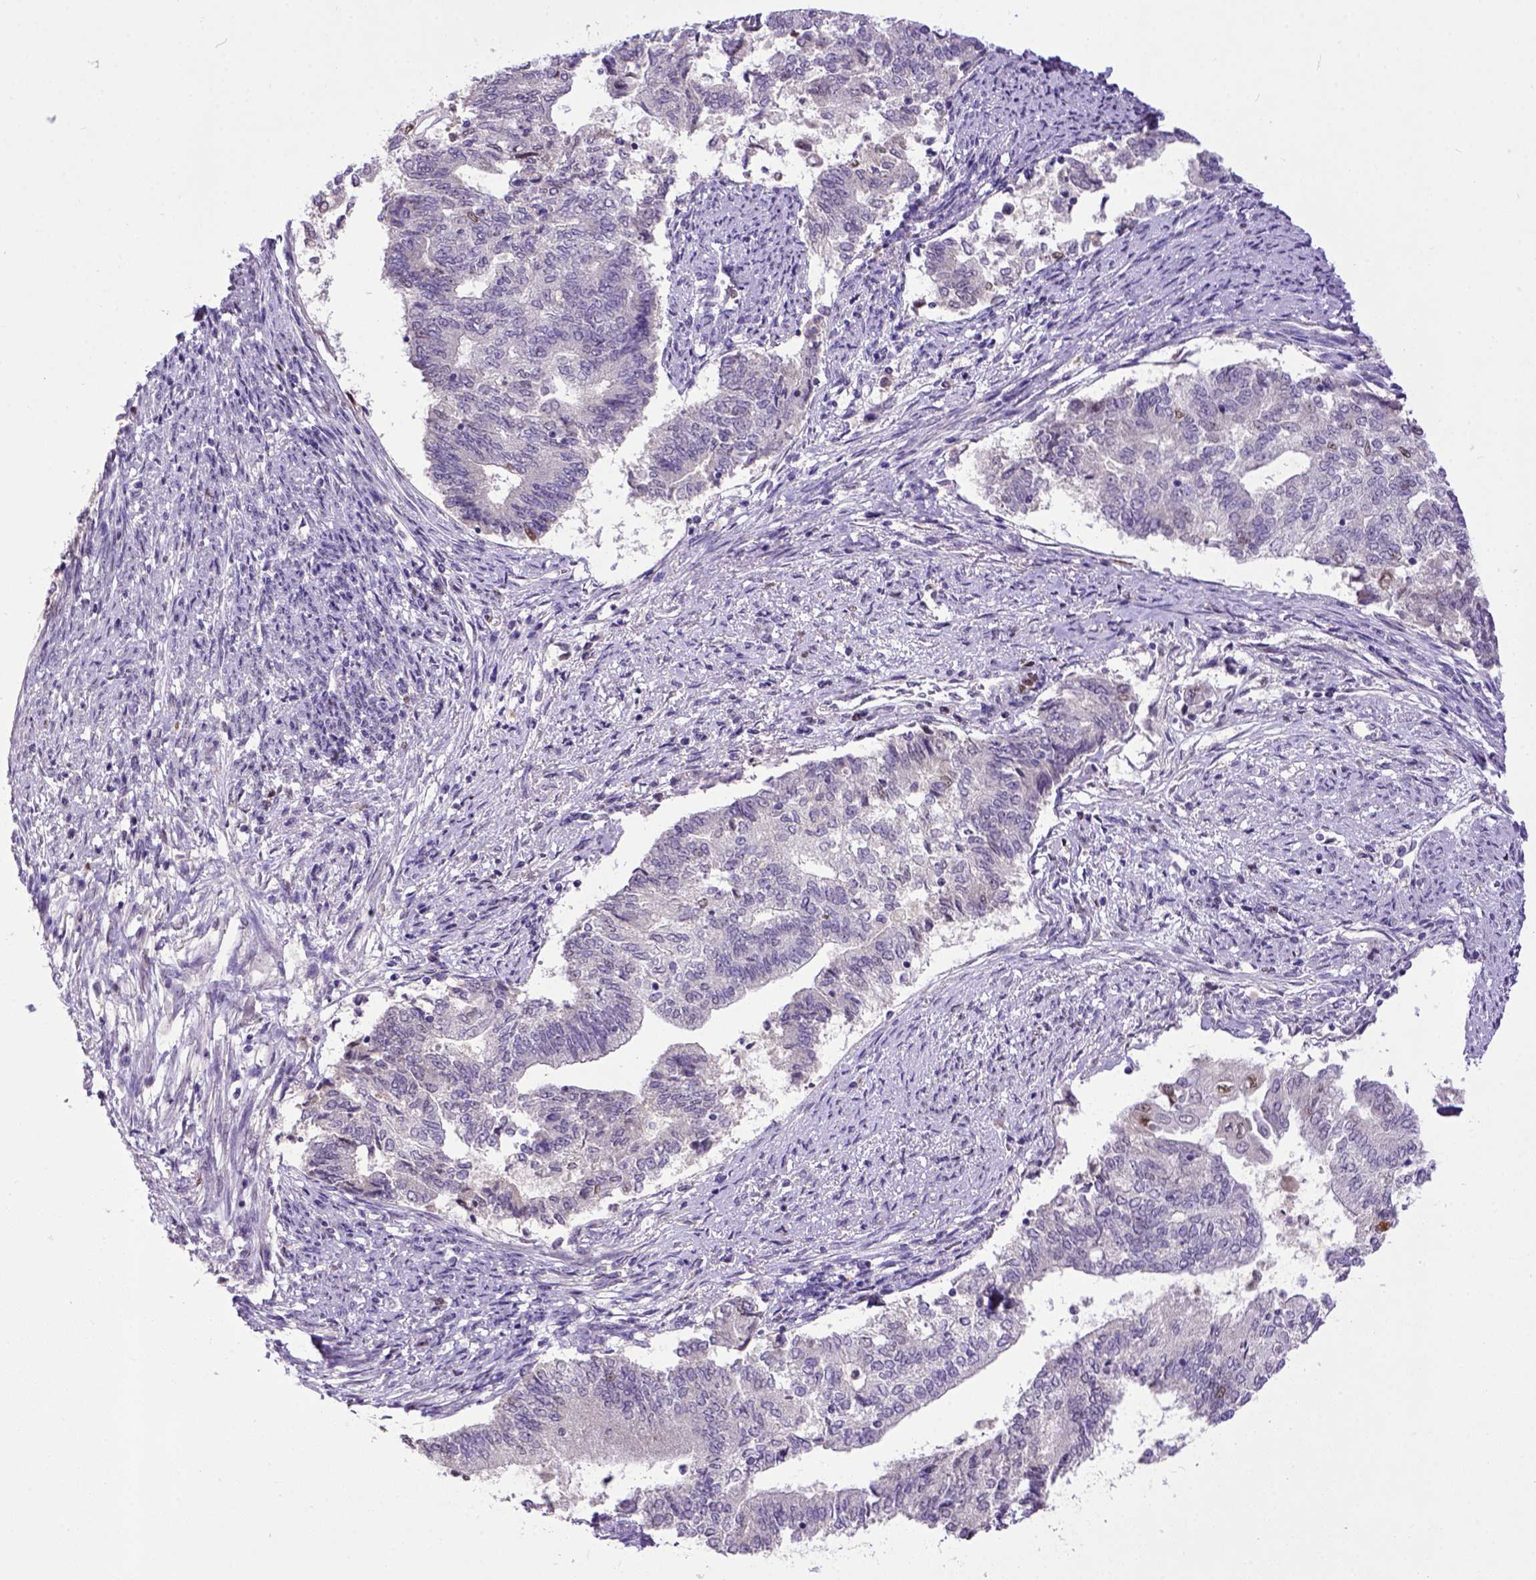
{"staining": {"intensity": "moderate", "quantity": "<25%", "location": "nuclear"}, "tissue": "endometrial cancer", "cell_type": "Tumor cells", "image_type": "cancer", "snomed": [{"axis": "morphology", "description": "Adenocarcinoma, NOS"}, {"axis": "topography", "description": "Endometrium"}], "caption": "Protein analysis of endometrial cancer tissue exhibits moderate nuclear staining in about <25% of tumor cells.", "gene": "CDKN1A", "patient": {"sex": "female", "age": 65}}